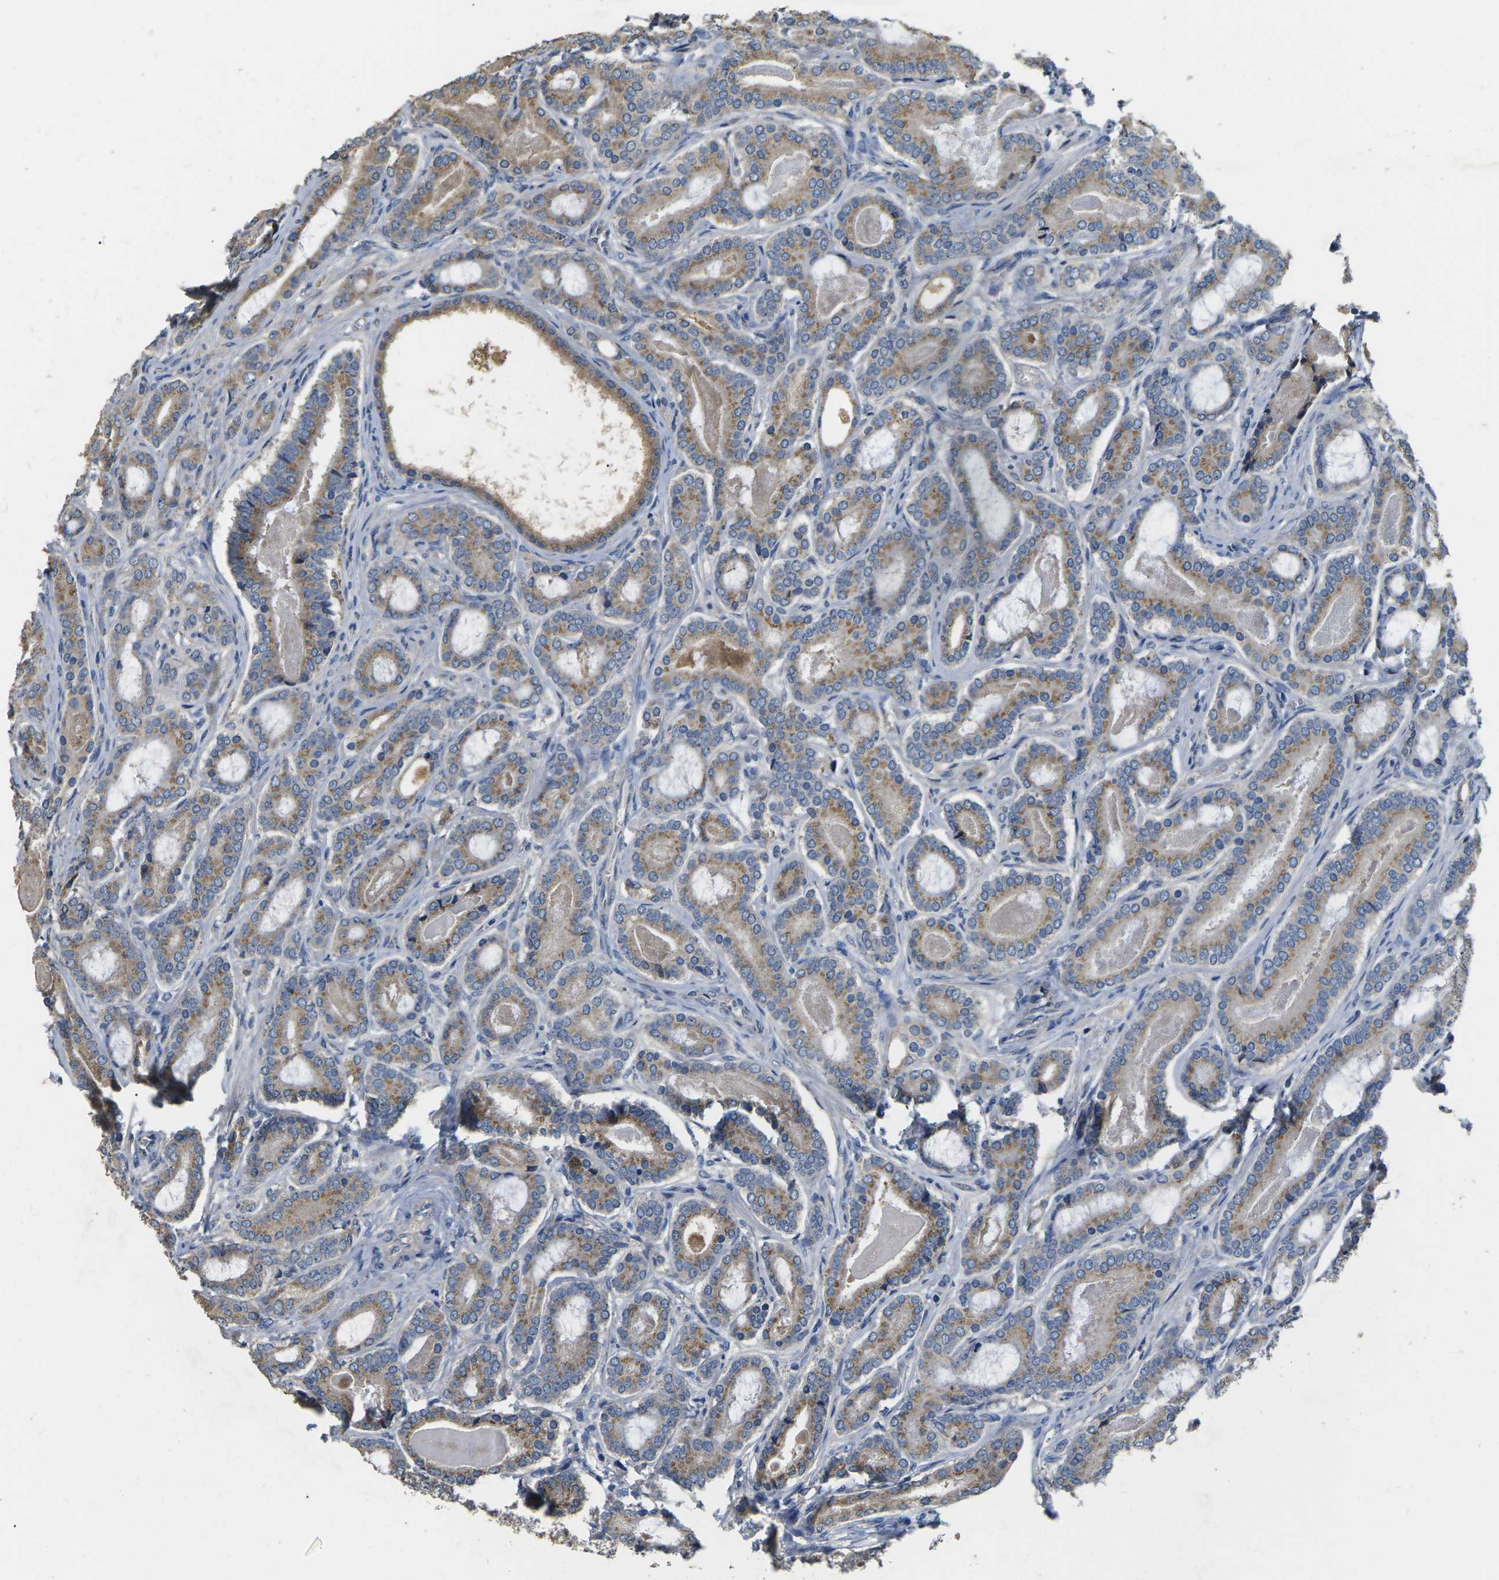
{"staining": {"intensity": "weak", "quantity": "25%-75%", "location": "cytoplasmic/membranous"}, "tissue": "prostate cancer", "cell_type": "Tumor cells", "image_type": "cancer", "snomed": [{"axis": "morphology", "description": "Adenocarcinoma, High grade"}, {"axis": "topography", "description": "Prostate"}], "caption": "An image of prostate cancer stained for a protein exhibits weak cytoplasmic/membranous brown staining in tumor cells. (DAB IHC, brown staining for protein, blue staining for nuclei).", "gene": "B4GAT1", "patient": {"sex": "male", "age": 60}}